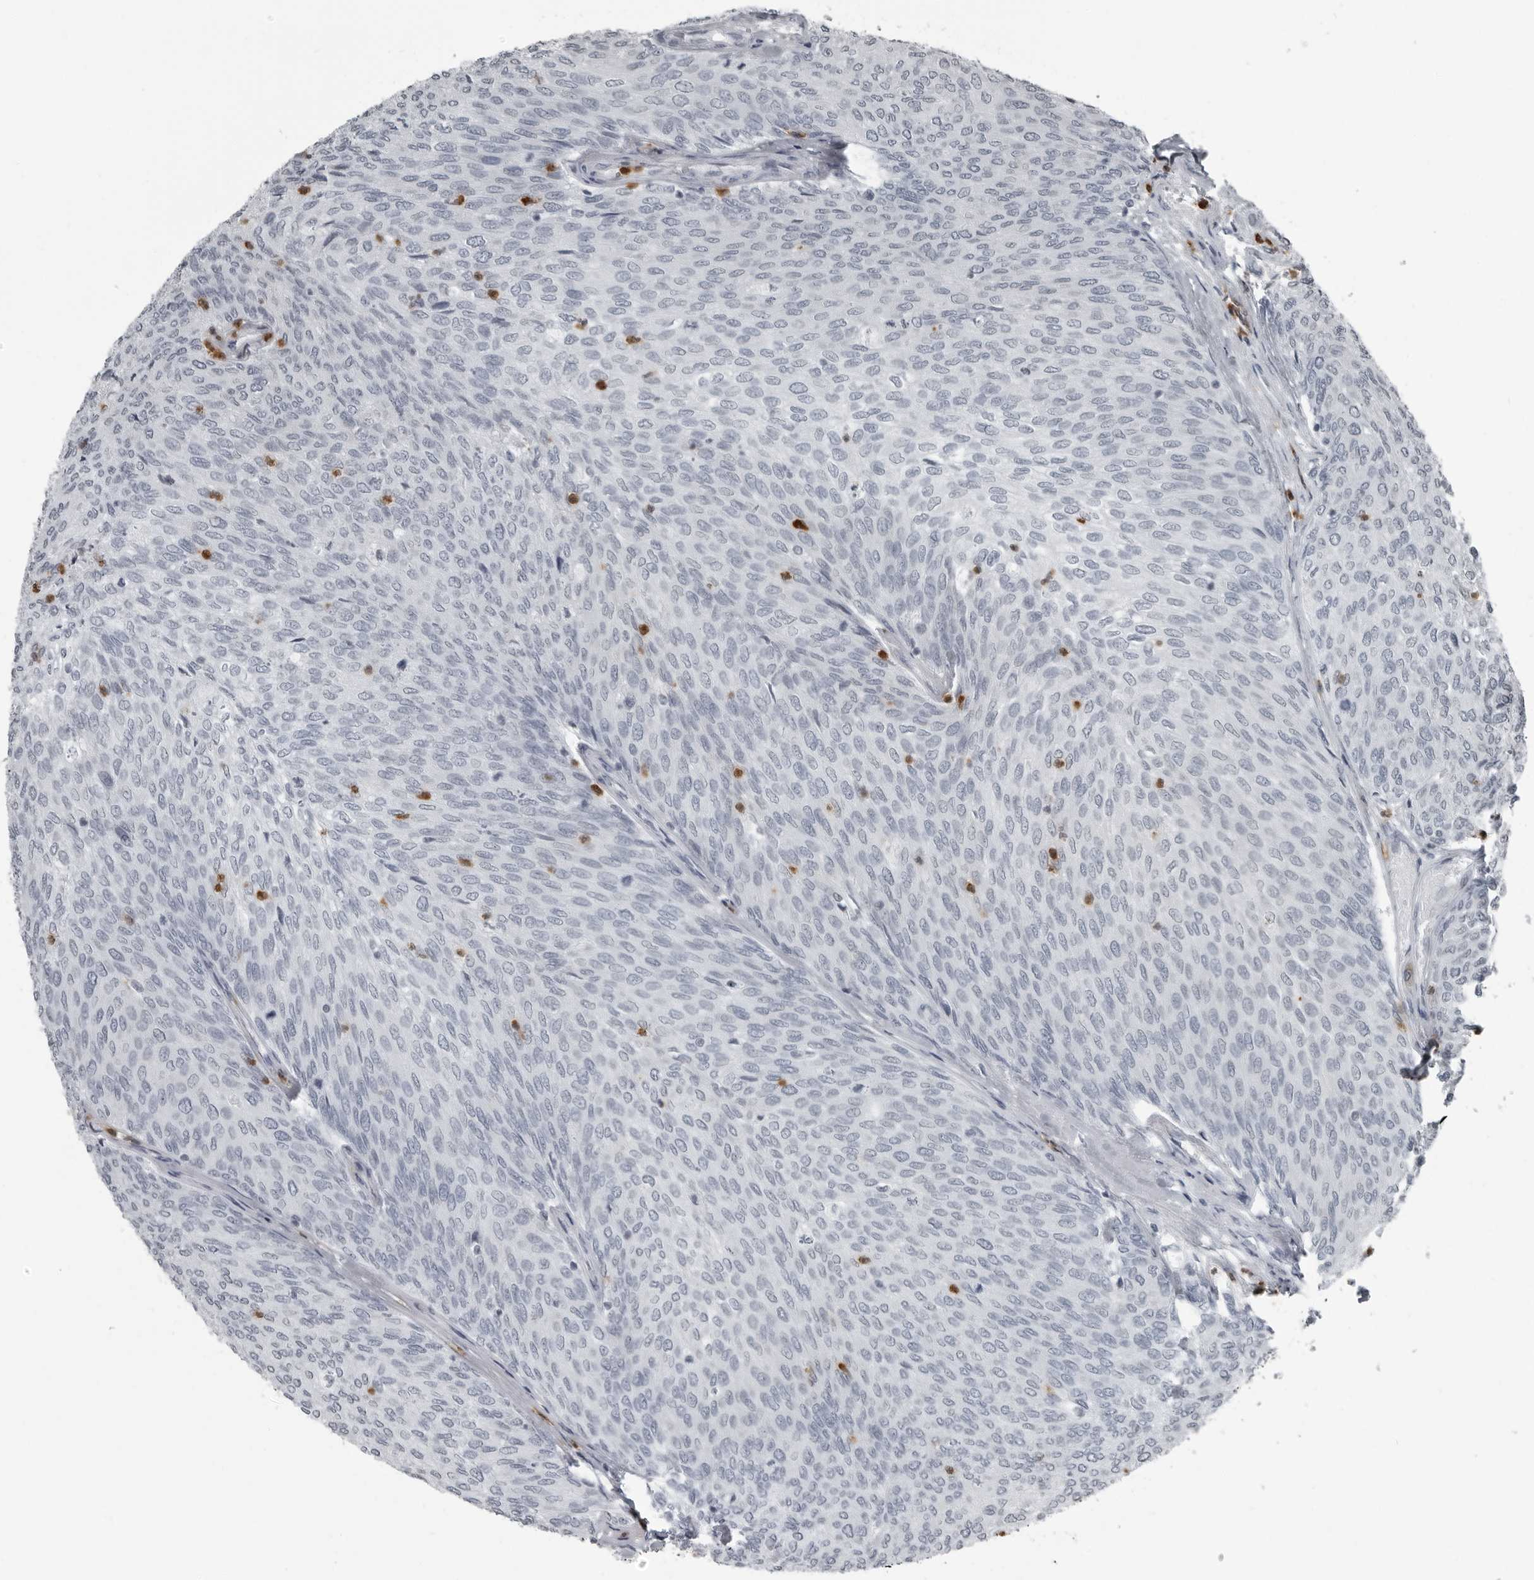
{"staining": {"intensity": "negative", "quantity": "none", "location": "none"}, "tissue": "urothelial cancer", "cell_type": "Tumor cells", "image_type": "cancer", "snomed": [{"axis": "morphology", "description": "Urothelial carcinoma, Low grade"}, {"axis": "topography", "description": "Urinary bladder"}], "caption": "IHC photomicrograph of neoplastic tissue: urothelial carcinoma (low-grade) stained with DAB (3,3'-diaminobenzidine) shows no significant protein positivity in tumor cells. (DAB immunohistochemistry visualized using brightfield microscopy, high magnification).", "gene": "RTCA", "patient": {"sex": "female", "age": 79}}